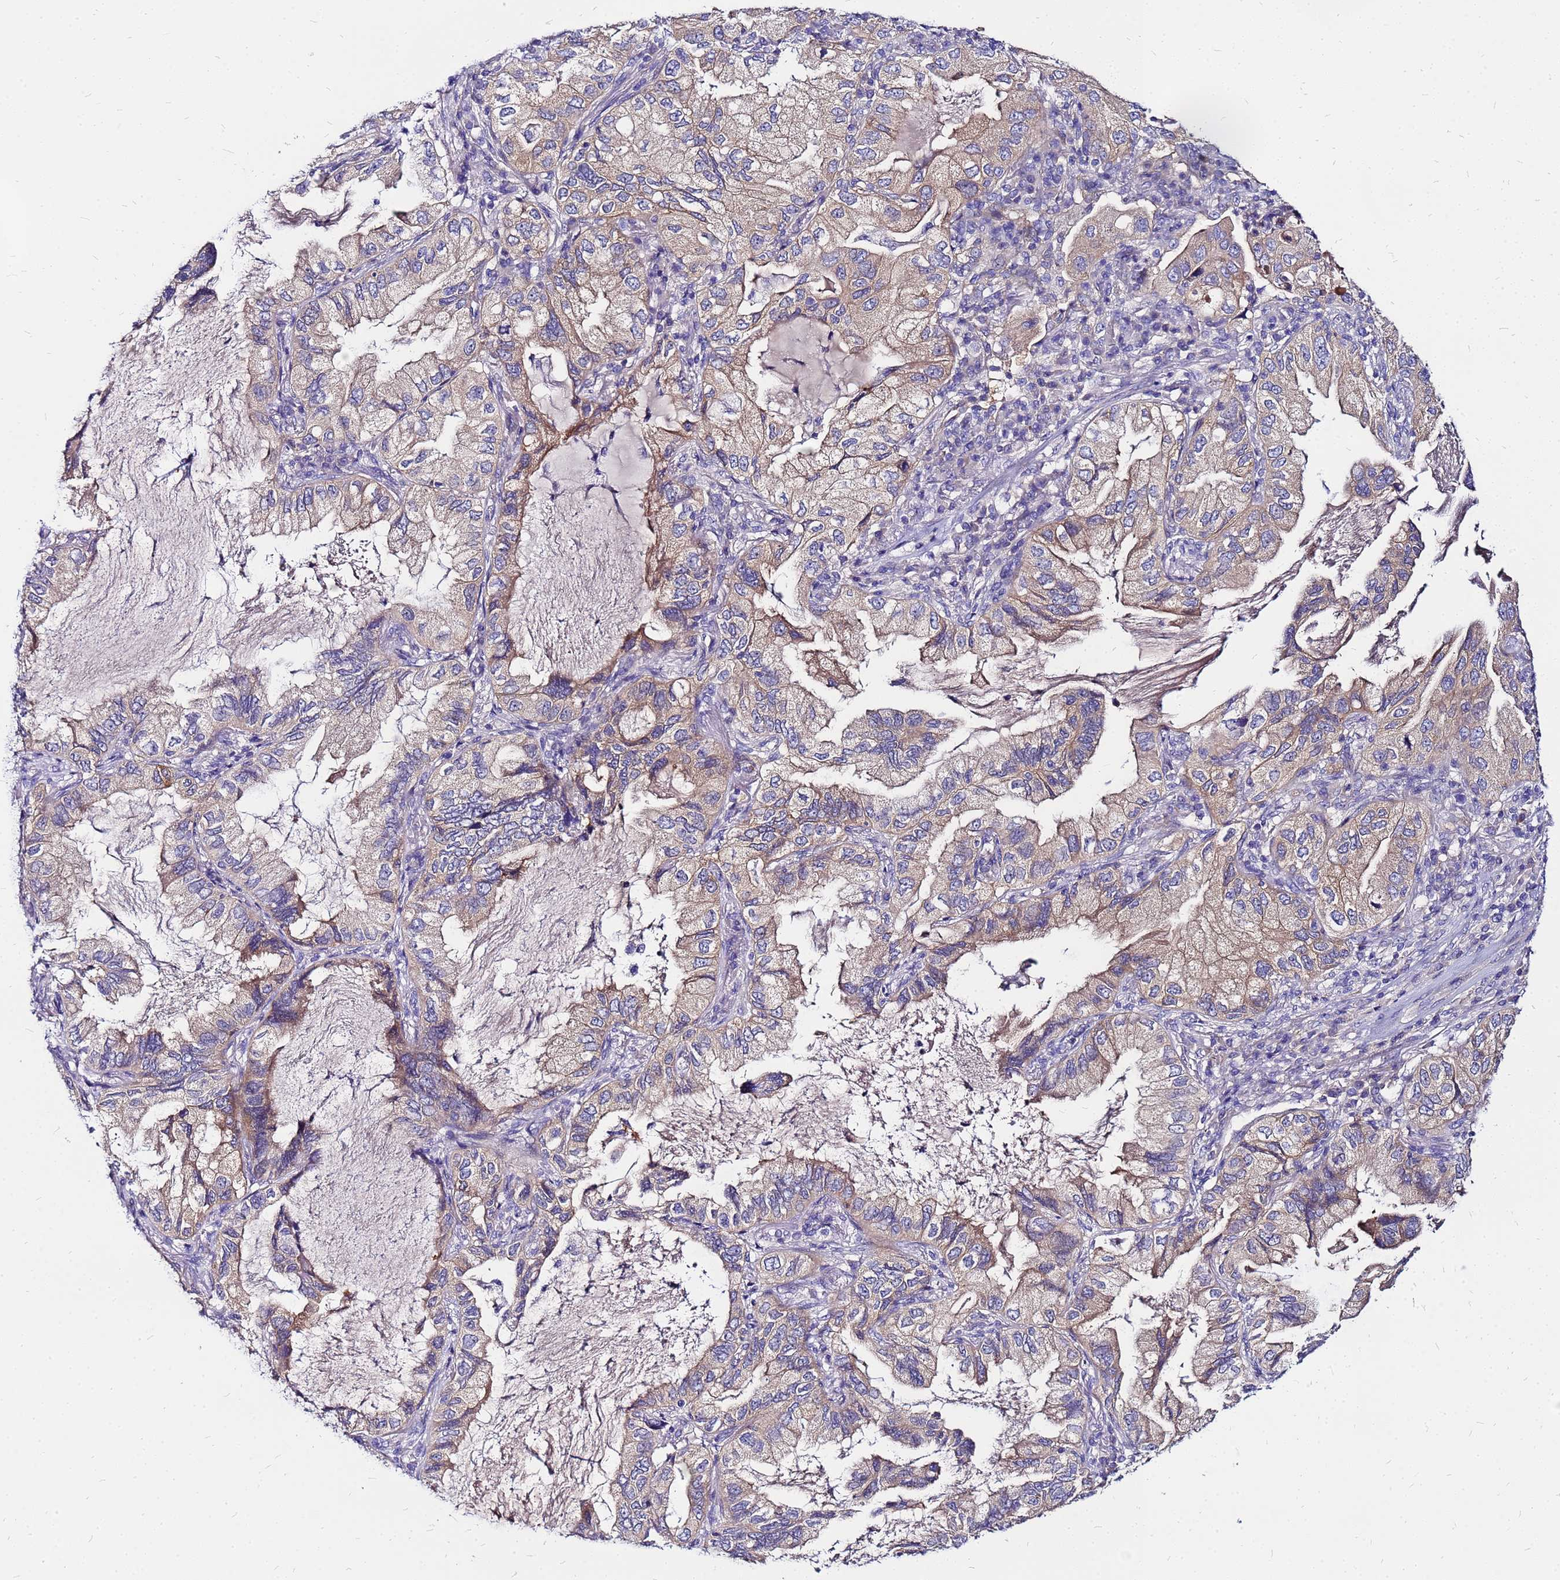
{"staining": {"intensity": "weak", "quantity": "25%-75%", "location": "cytoplasmic/membranous"}, "tissue": "lung cancer", "cell_type": "Tumor cells", "image_type": "cancer", "snomed": [{"axis": "morphology", "description": "Adenocarcinoma, NOS"}, {"axis": "topography", "description": "Lung"}], "caption": "Immunohistochemistry (IHC) micrograph of human lung cancer (adenocarcinoma) stained for a protein (brown), which reveals low levels of weak cytoplasmic/membranous staining in approximately 25%-75% of tumor cells.", "gene": "ARHGEF5", "patient": {"sex": "female", "age": 69}}